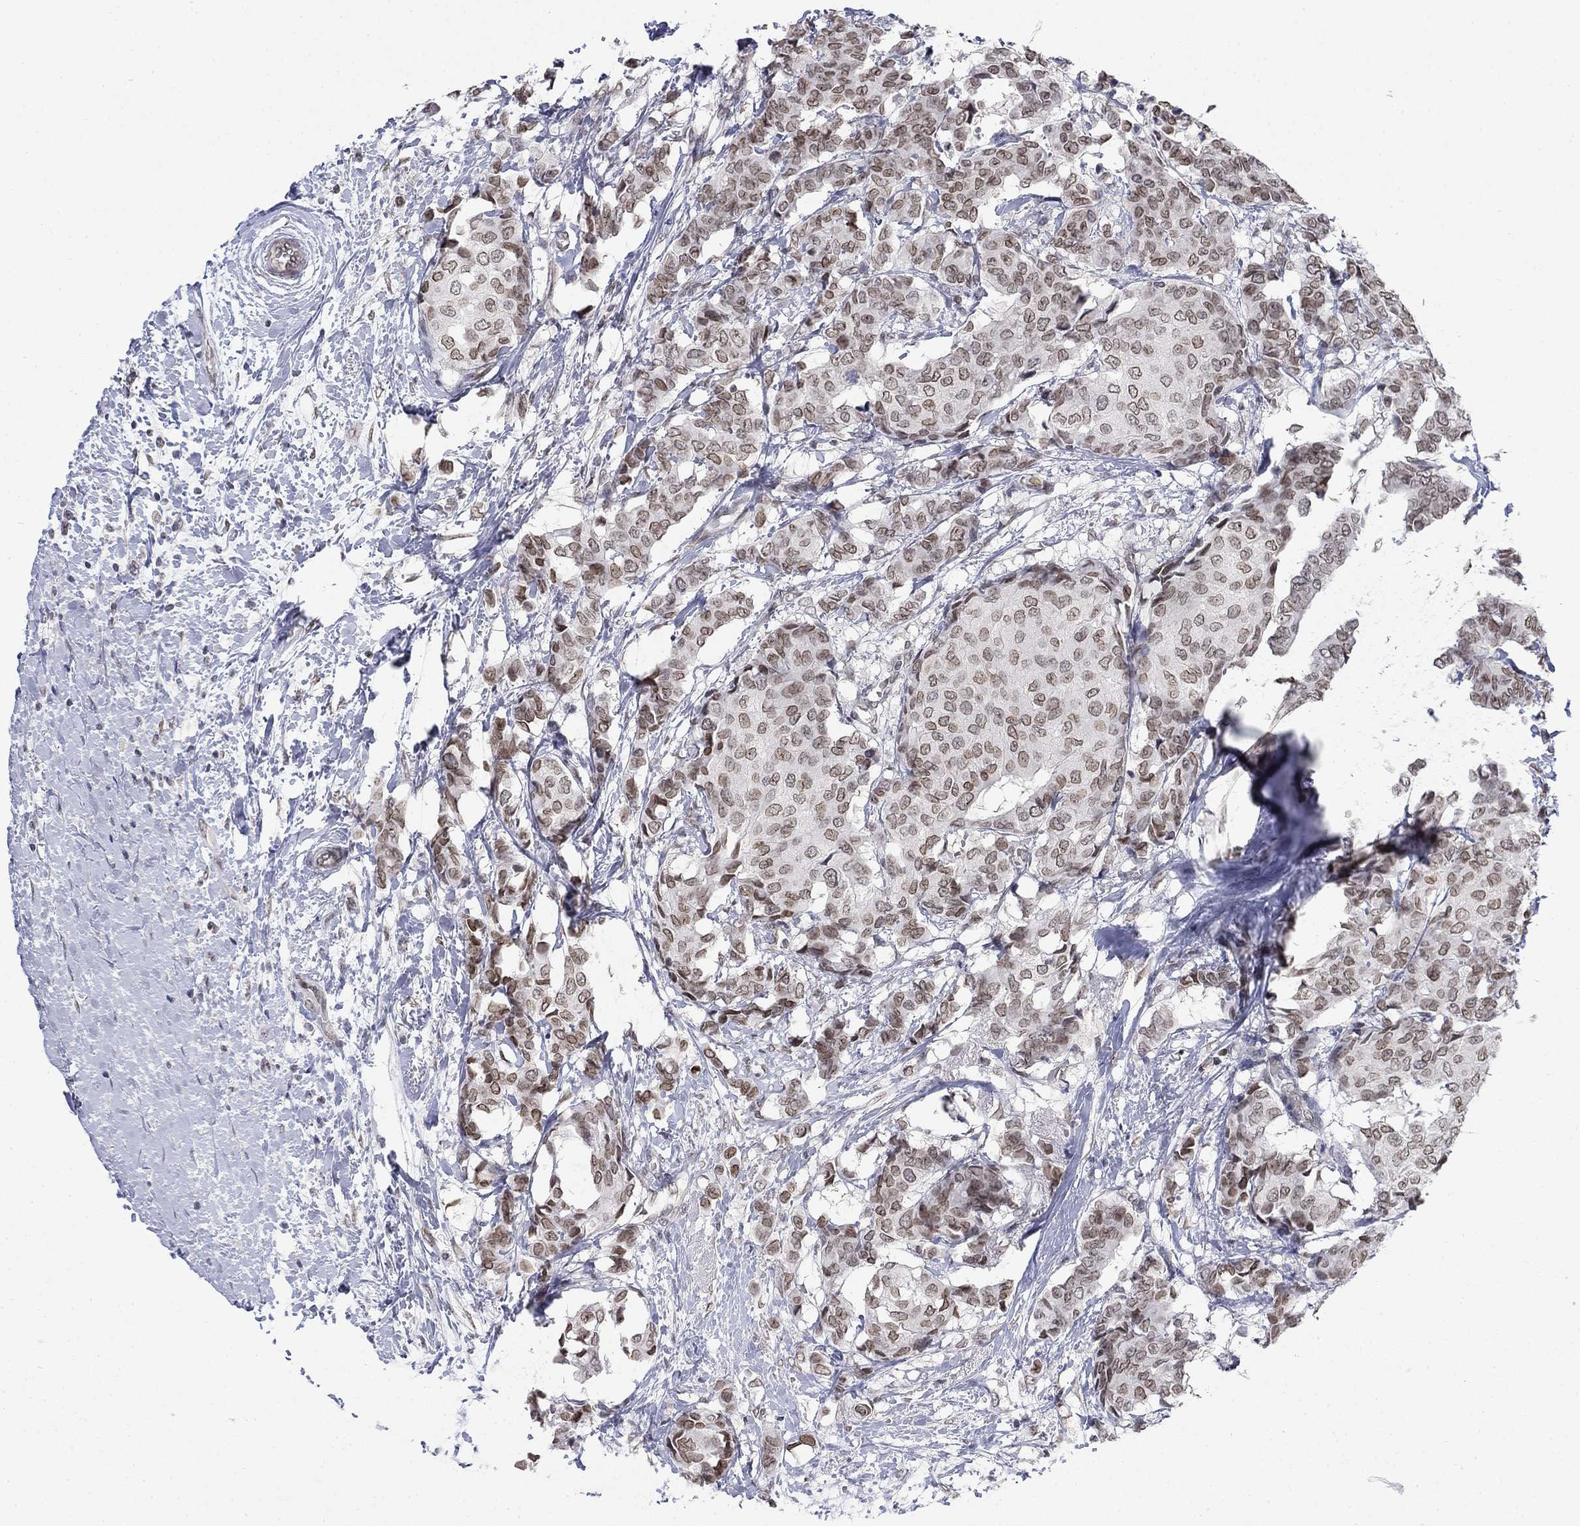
{"staining": {"intensity": "strong", "quantity": "<25%", "location": "cytoplasmic/membranous,nuclear"}, "tissue": "breast cancer", "cell_type": "Tumor cells", "image_type": "cancer", "snomed": [{"axis": "morphology", "description": "Duct carcinoma"}, {"axis": "topography", "description": "Breast"}], "caption": "Human breast cancer (infiltrating ductal carcinoma) stained with a brown dye demonstrates strong cytoplasmic/membranous and nuclear positive staining in about <25% of tumor cells.", "gene": "TOR1AIP1", "patient": {"sex": "female", "age": 75}}